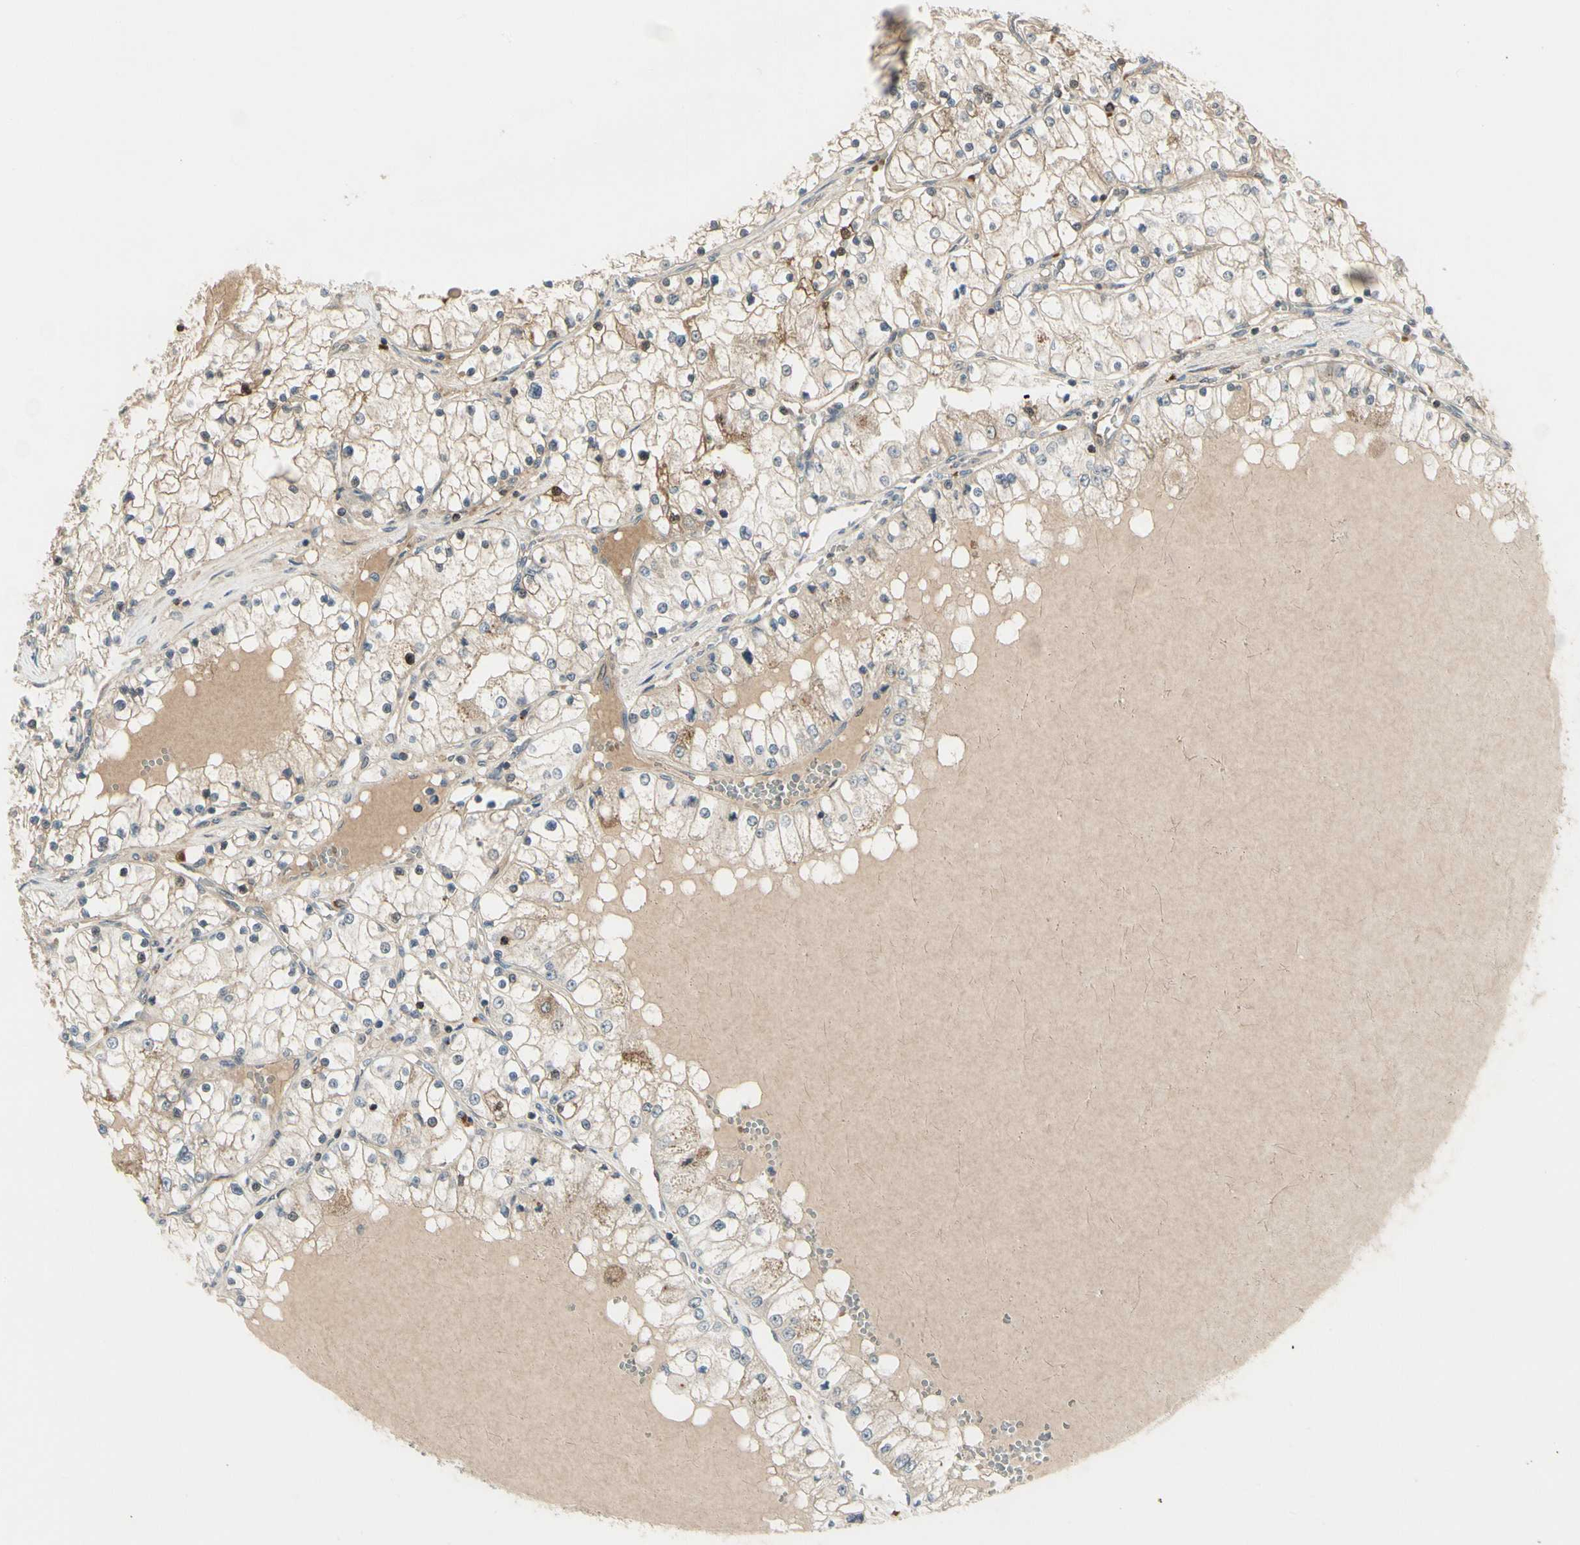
{"staining": {"intensity": "moderate", "quantity": "25%-75%", "location": "cytoplasmic/membranous"}, "tissue": "renal cancer", "cell_type": "Tumor cells", "image_type": "cancer", "snomed": [{"axis": "morphology", "description": "Adenocarcinoma, NOS"}, {"axis": "topography", "description": "Kidney"}], "caption": "Renal adenocarcinoma stained for a protein (brown) shows moderate cytoplasmic/membranous positive expression in approximately 25%-75% of tumor cells.", "gene": "EVC", "patient": {"sex": "male", "age": 68}}